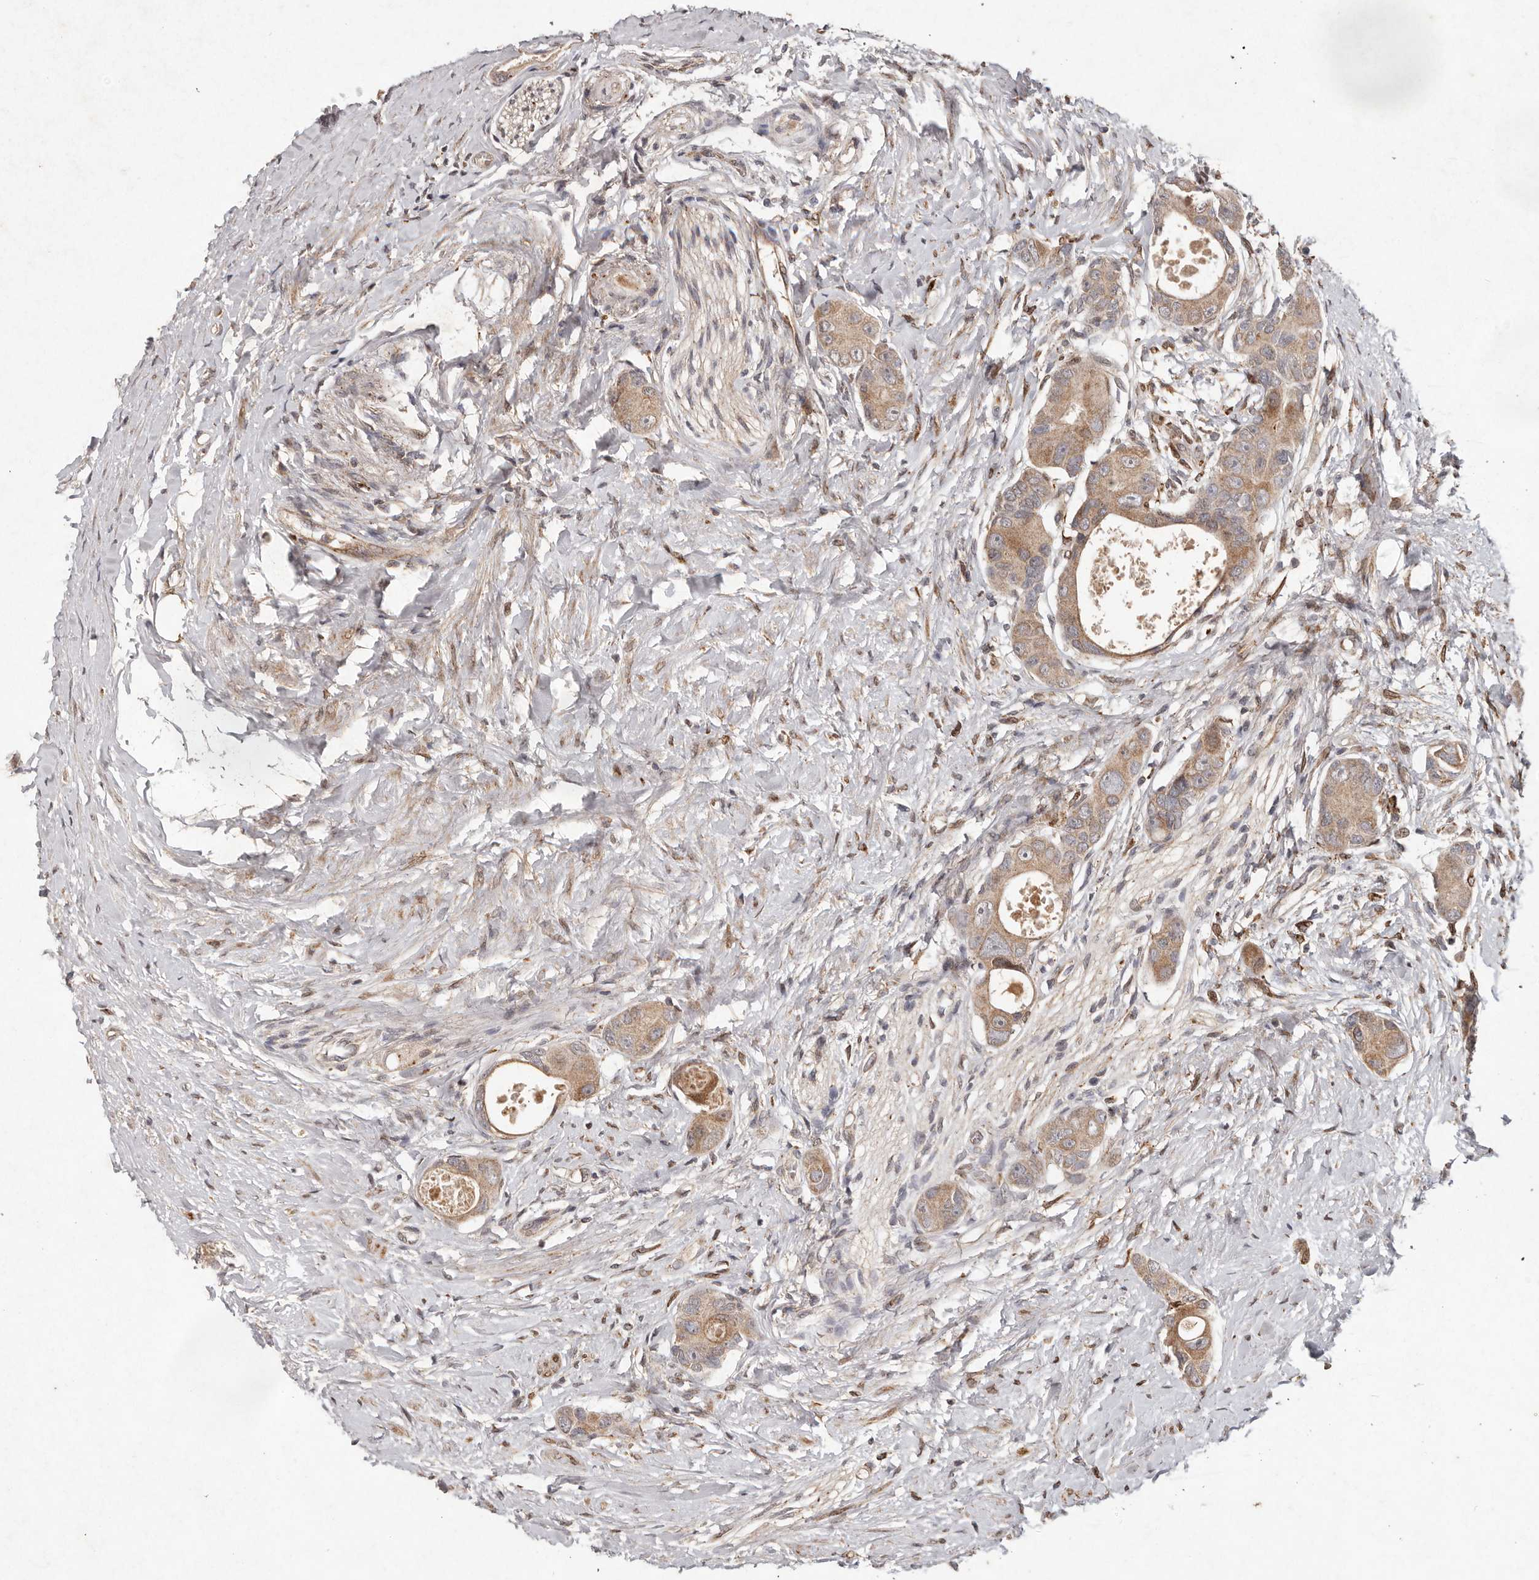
{"staining": {"intensity": "moderate", "quantity": ">75%", "location": "cytoplasmic/membranous"}, "tissue": "colorectal cancer", "cell_type": "Tumor cells", "image_type": "cancer", "snomed": [{"axis": "morphology", "description": "Adenocarcinoma, NOS"}, {"axis": "topography", "description": "Rectum"}], "caption": "A histopathology image of human colorectal cancer stained for a protein displays moderate cytoplasmic/membranous brown staining in tumor cells.", "gene": "PLOD2", "patient": {"sex": "male", "age": 51}}